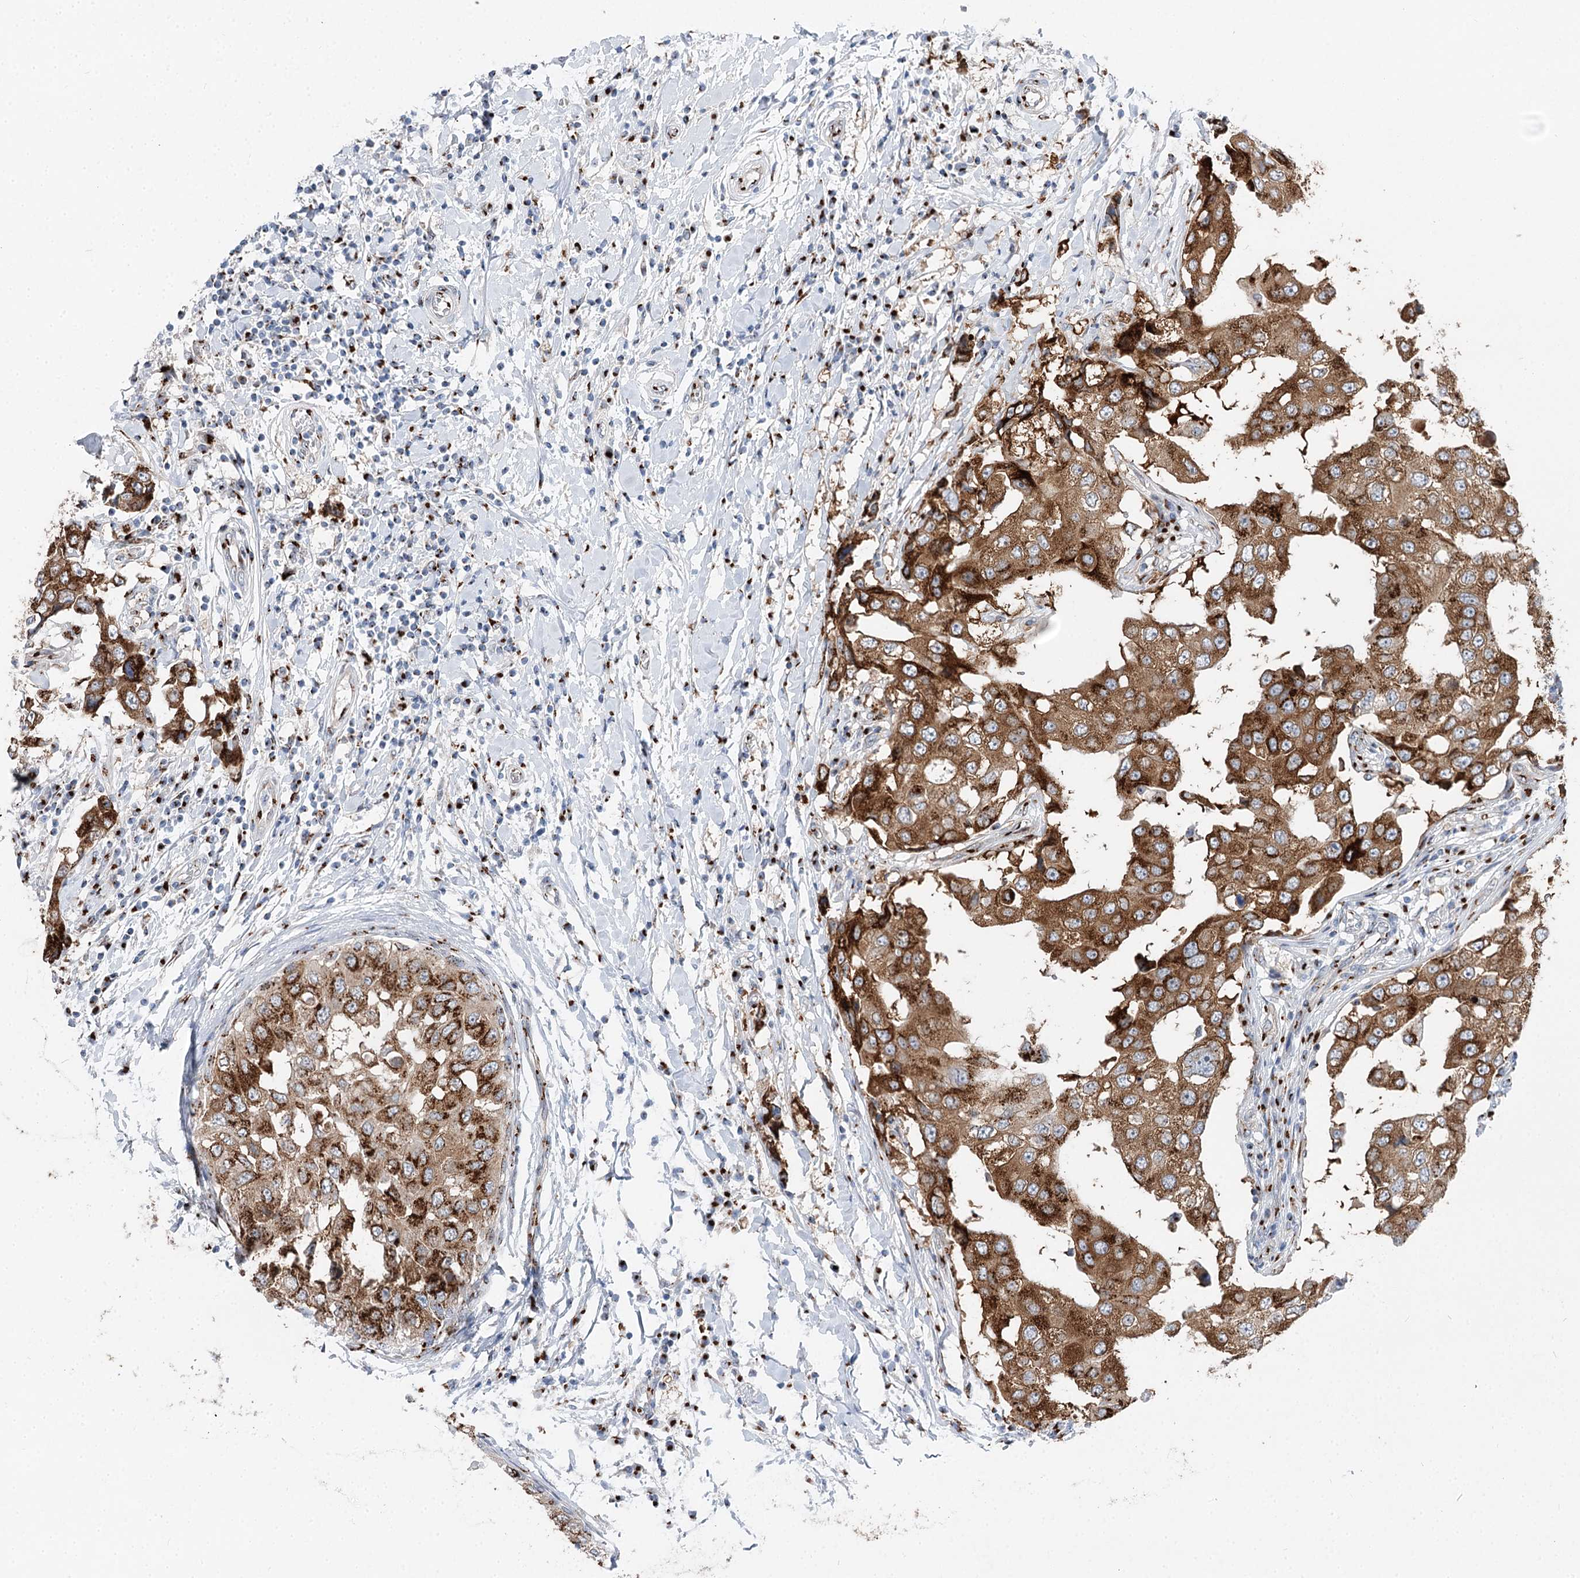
{"staining": {"intensity": "strong", "quantity": ">75%", "location": "cytoplasmic/membranous"}, "tissue": "breast cancer", "cell_type": "Tumor cells", "image_type": "cancer", "snomed": [{"axis": "morphology", "description": "Duct carcinoma"}, {"axis": "topography", "description": "Breast"}], "caption": "This histopathology image reveals breast cancer (infiltrating ductal carcinoma) stained with immunohistochemistry to label a protein in brown. The cytoplasmic/membranous of tumor cells show strong positivity for the protein. Nuclei are counter-stained blue.", "gene": "TMEM165", "patient": {"sex": "female", "age": 27}}